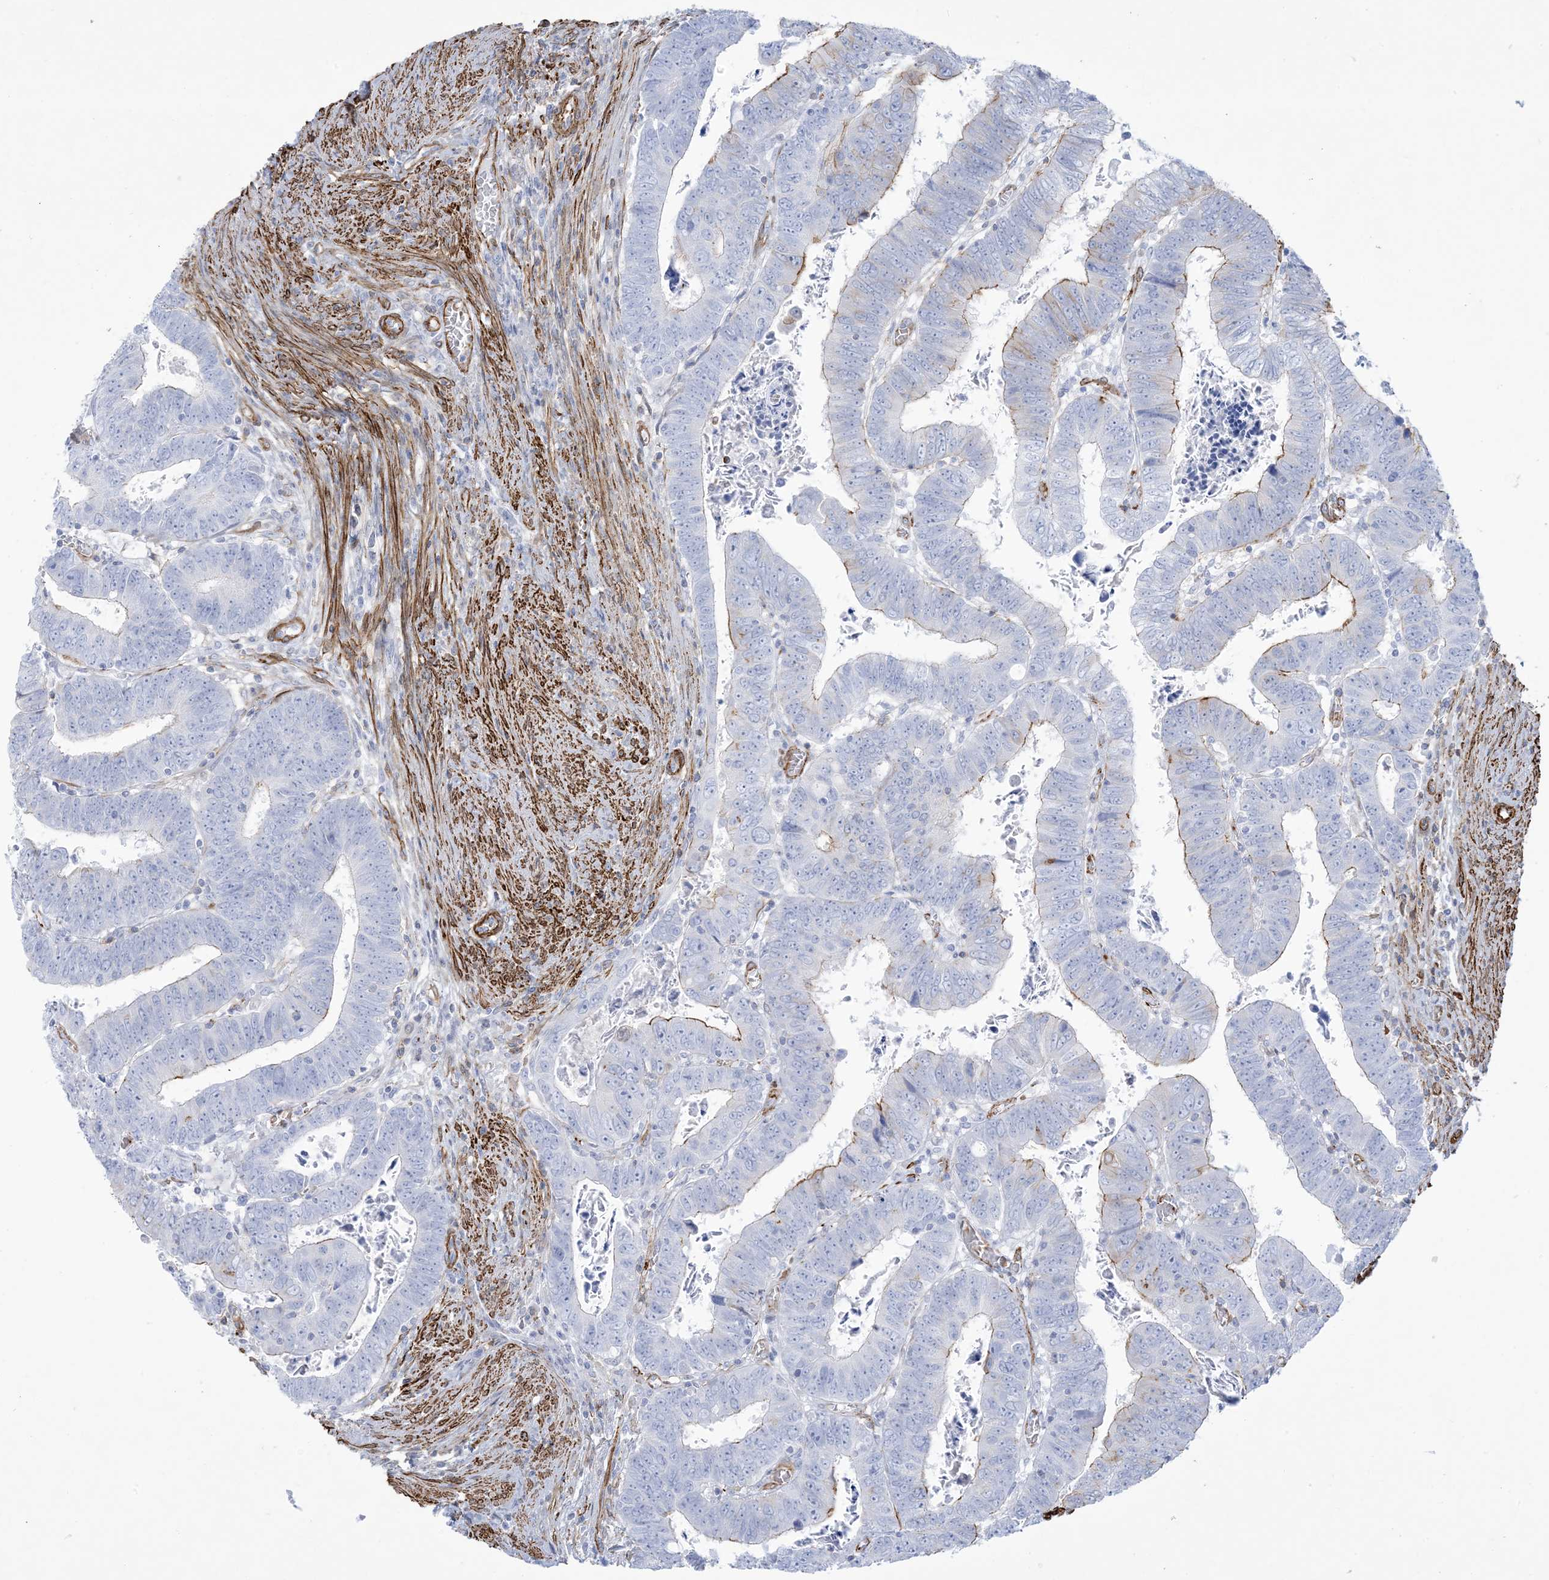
{"staining": {"intensity": "strong", "quantity": "<25%", "location": "cytoplasmic/membranous"}, "tissue": "colorectal cancer", "cell_type": "Tumor cells", "image_type": "cancer", "snomed": [{"axis": "morphology", "description": "Normal tissue, NOS"}, {"axis": "morphology", "description": "Adenocarcinoma, NOS"}, {"axis": "topography", "description": "Rectum"}], "caption": "Immunohistochemical staining of colorectal adenocarcinoma exhibits medium levels of strong cytoplasmic/membranous protein positivity in approximately <25% of tumor cells.", "gene": "B3GNT7", "patient": {"sex": "female", "age": 65}}